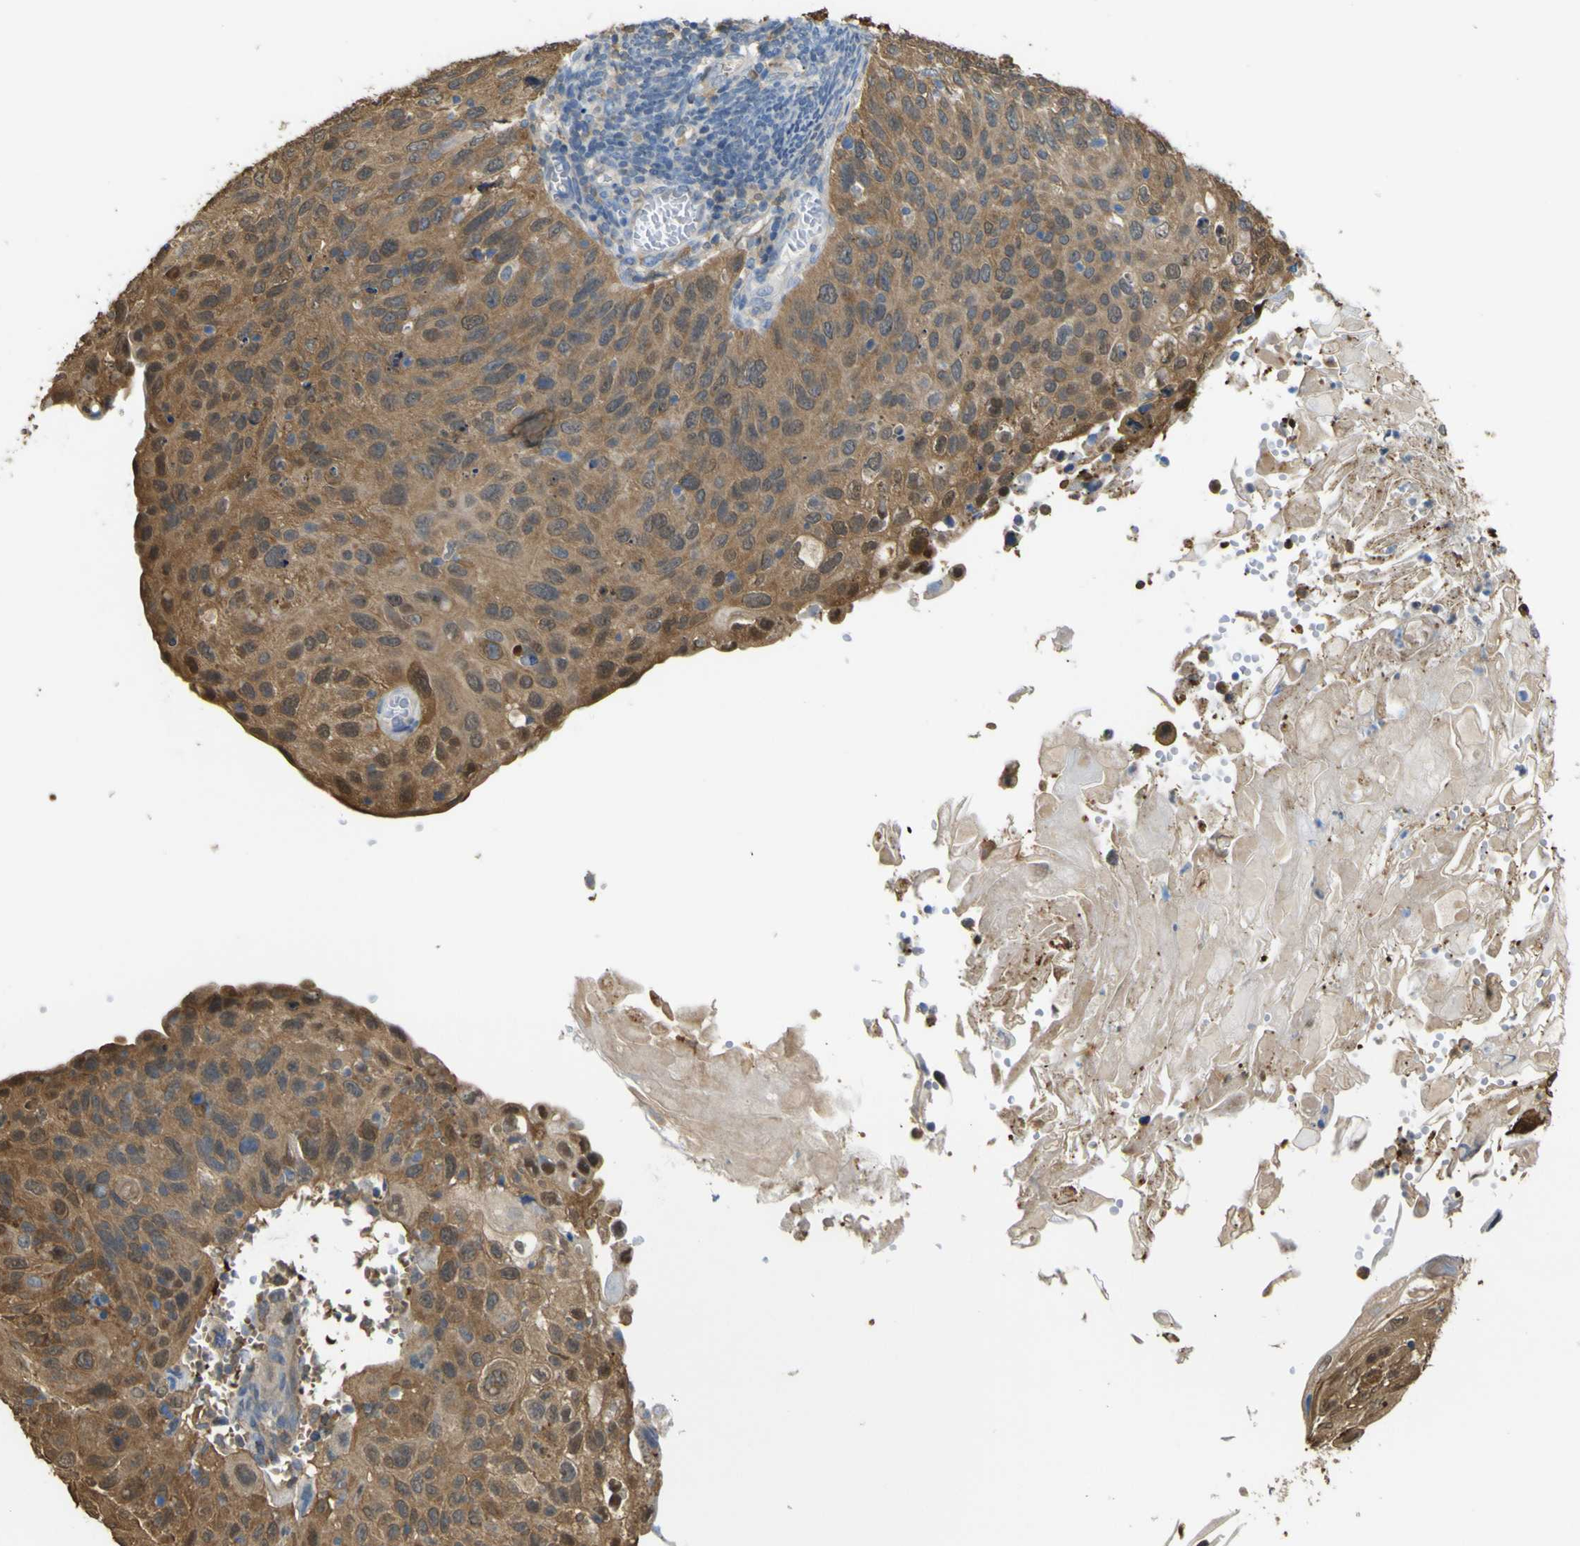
{"staining": {"intensity": "moderate", "quantity": ">75%", "location": "cytoplasmic/membranous,nuclear"}, "tissue": "cervical cancer", "cell_type": "Tumor cells", "image_type": "cancer", "snomed": [{"axis": "morphology", "description": "Squamous cell carcinoma, NOS"}, {"axis": "topography", "description": "Cervix"}], "caption": "Protein staining displays moderate cytoplasmic/membranous and nuclear positivity in about >75% of tumor cells in cervical squamous cell carcinoma.", "gene": "ABHD3", "patient": {"sex": "female", "age": 70}}